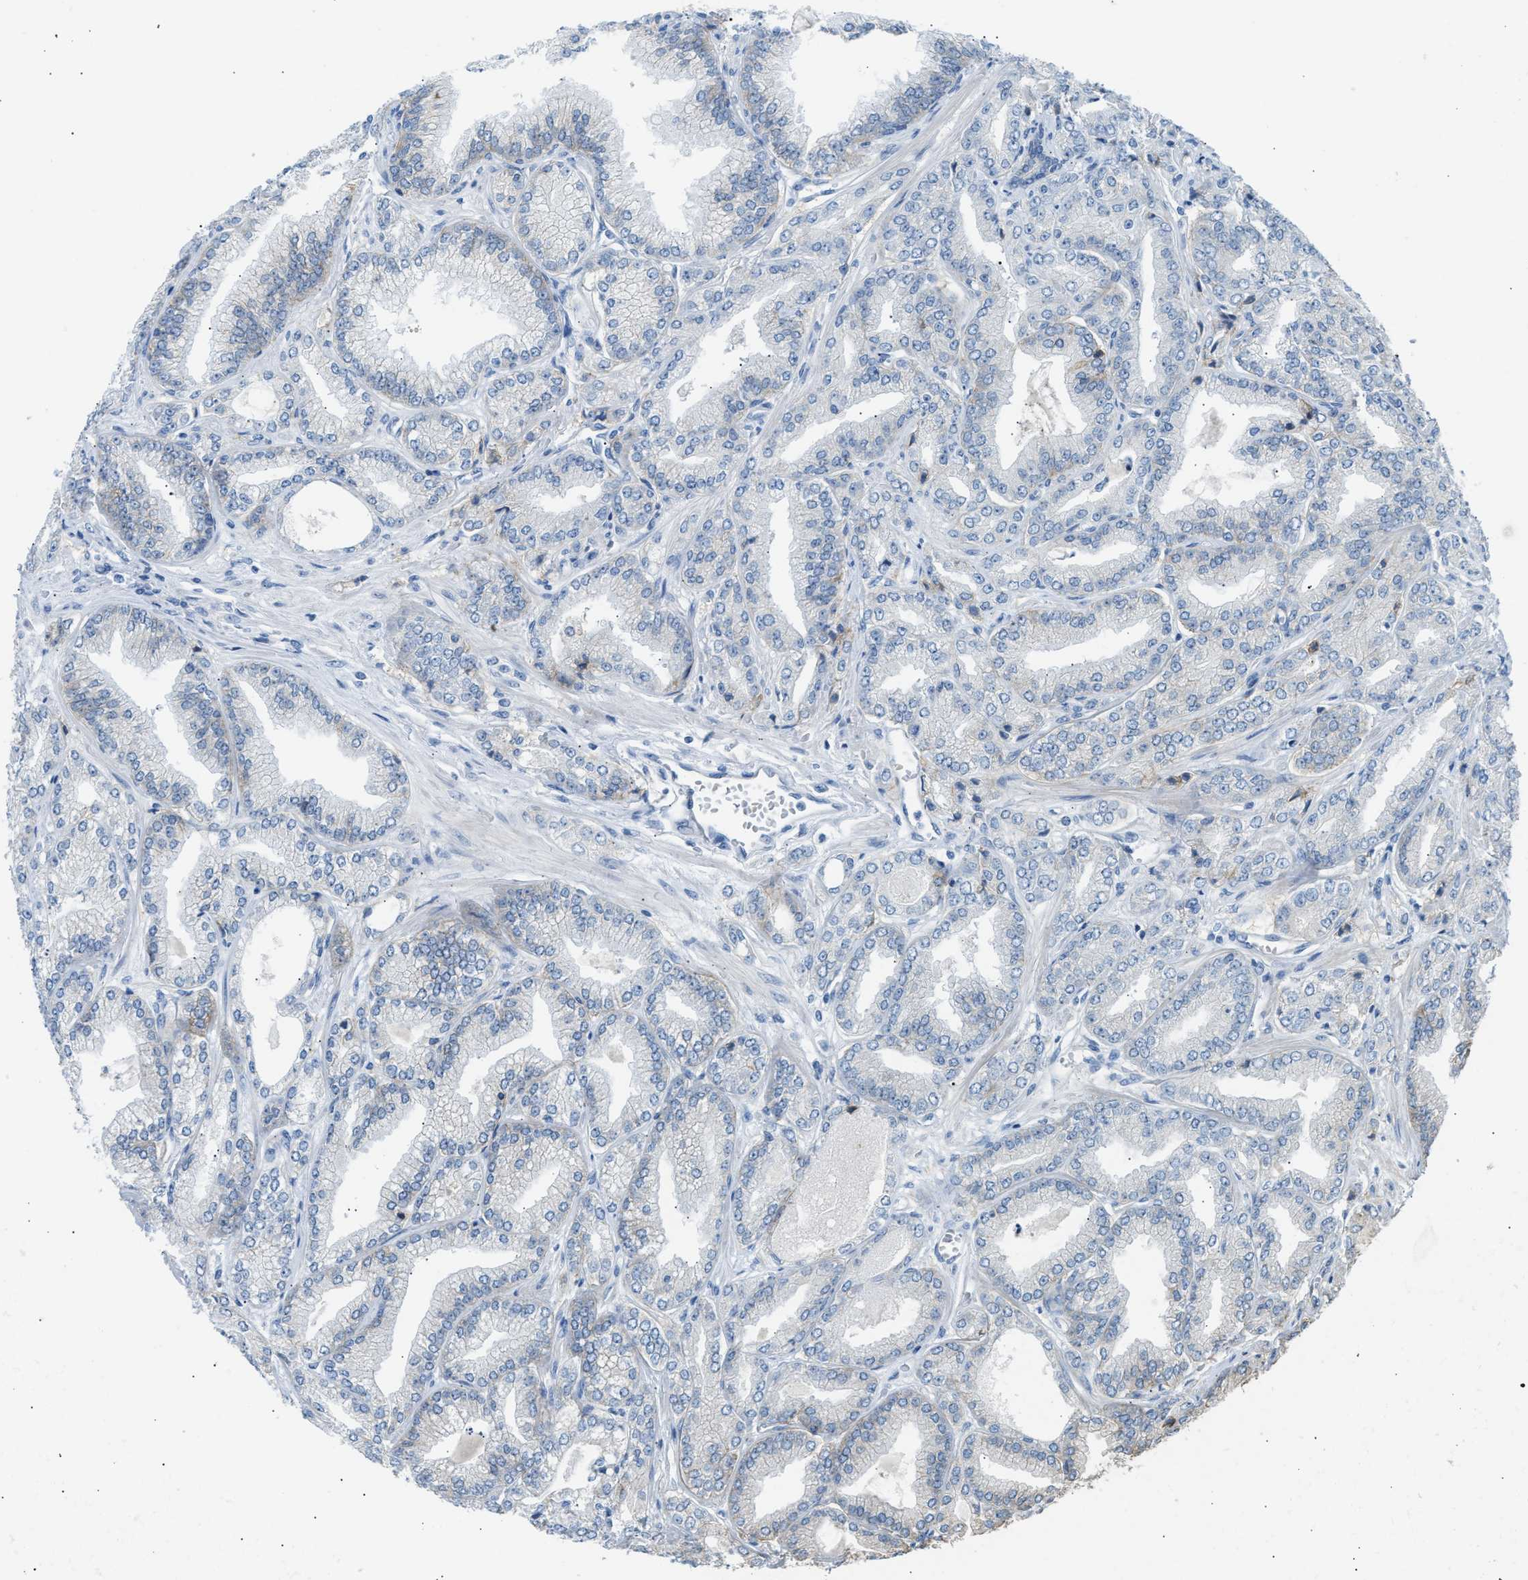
{"staining": {"intensity": "negative", "quantity": "none", "location": "none"}, "tissue": "prostate cancer", "cell_type": "Tumor cells", "image_type": "cancer", "snomed": [{"axis": "morphology", "description": "Adenocarcinoma, Low grade"}, {"axis": "topography", "description": "Prostate"}], "caption": "This is an immunohistochemistry photomicrograph of prostate low-grade adenocarcinoma. There is no positivity in tumor cells.", "gene": "ERBB2", "patient": {"sex": "male", "age": 52}}